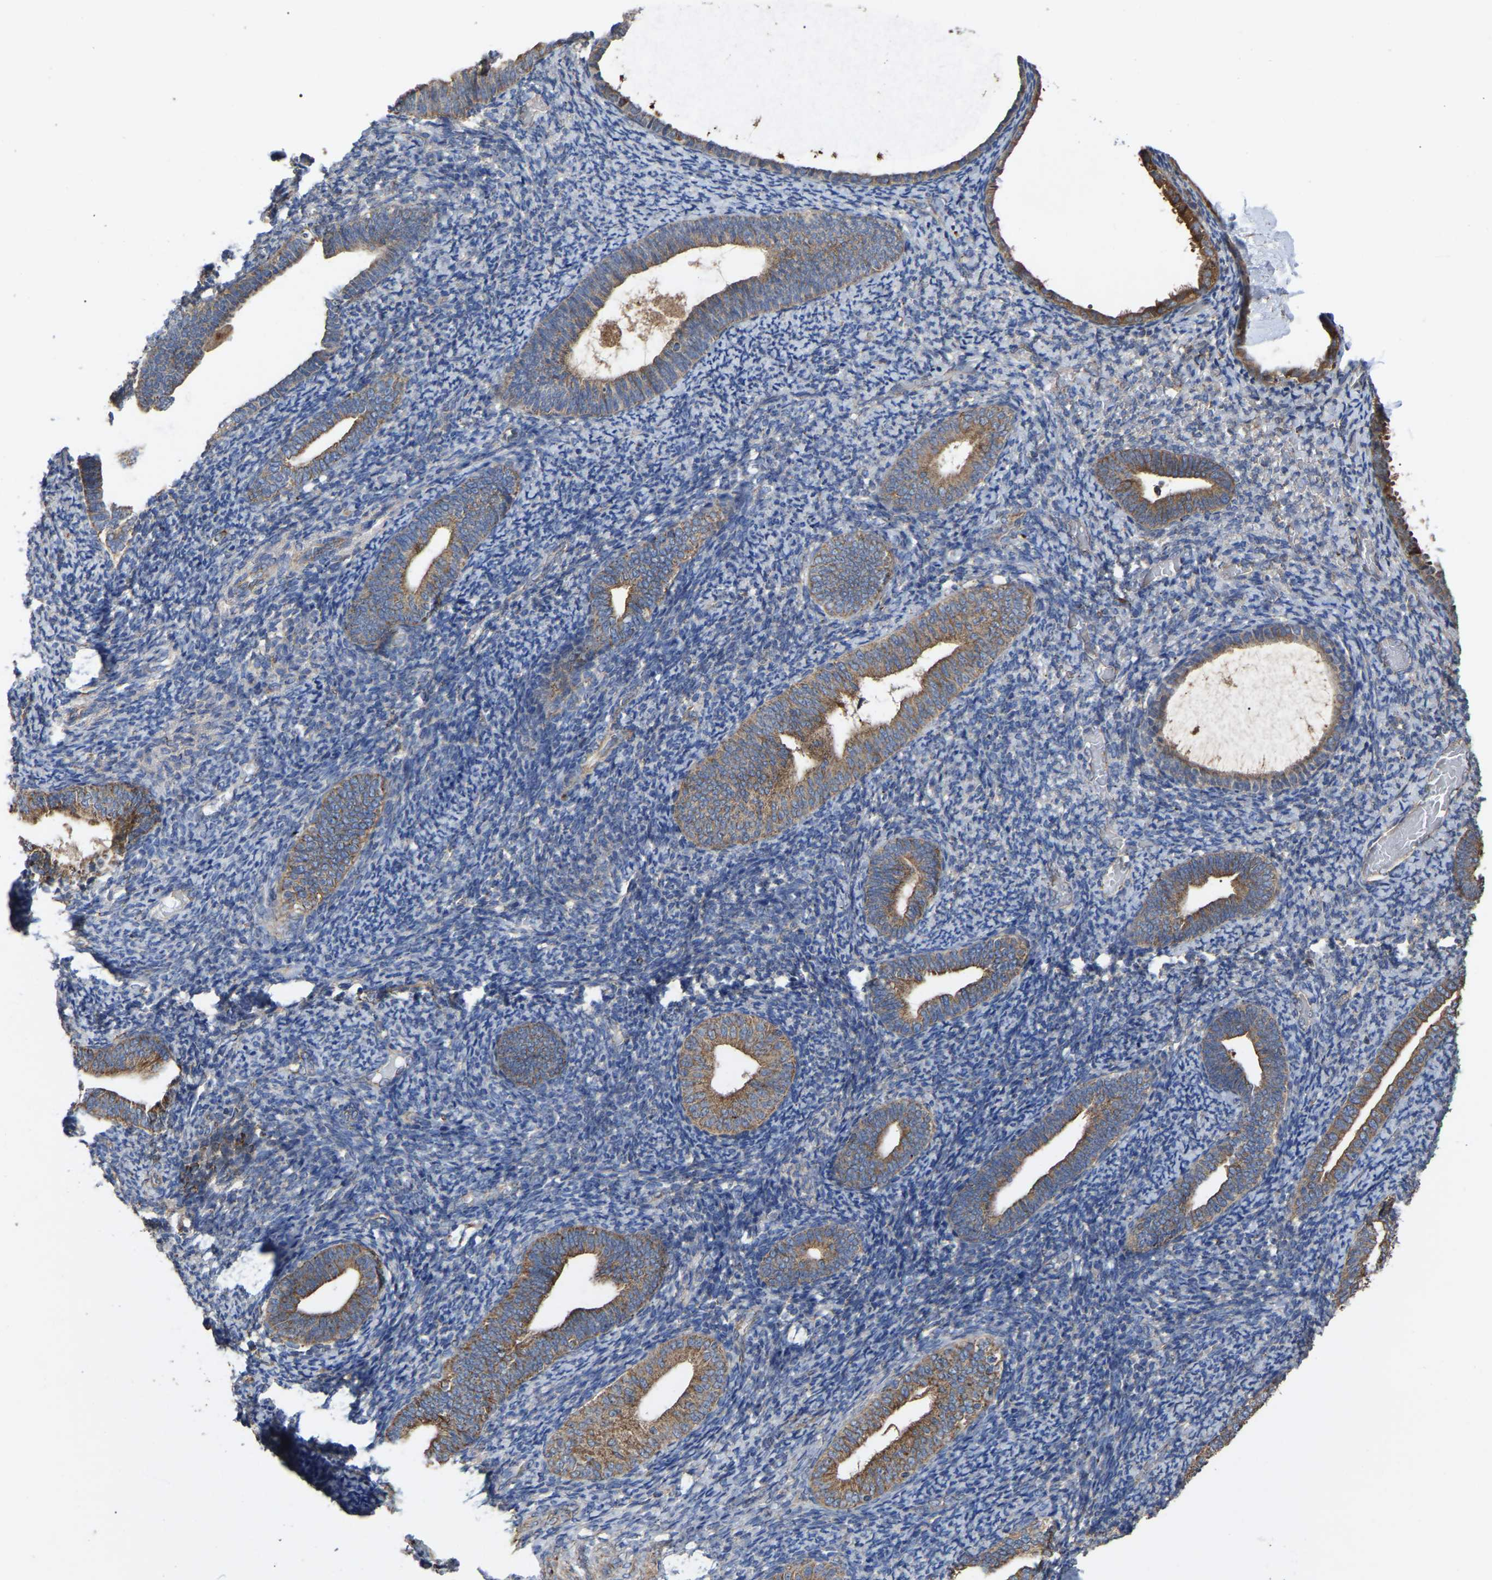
{"staining": {"intensity": "negative", "quantity": "none", "location": "none"}, "tissue": "endometrium", "cell_type": "Cells in endometrial stroma", "image_type": "normal", "snomed": [{"axis": "morphology", "description": "Normal tissue, NOS"}, {"axis": "topography", "description": "Endometrium"}], "caption": "Immunohistochemical staining of benign endometrium shows no significant staining in cells in endometrial stroma. (Brightfield microscopy of DAB (3,3'-diaminobenzidine) IHC at high magnification).", "gene": "GCC1", "patient": {"sex": "female", "age": 66}}